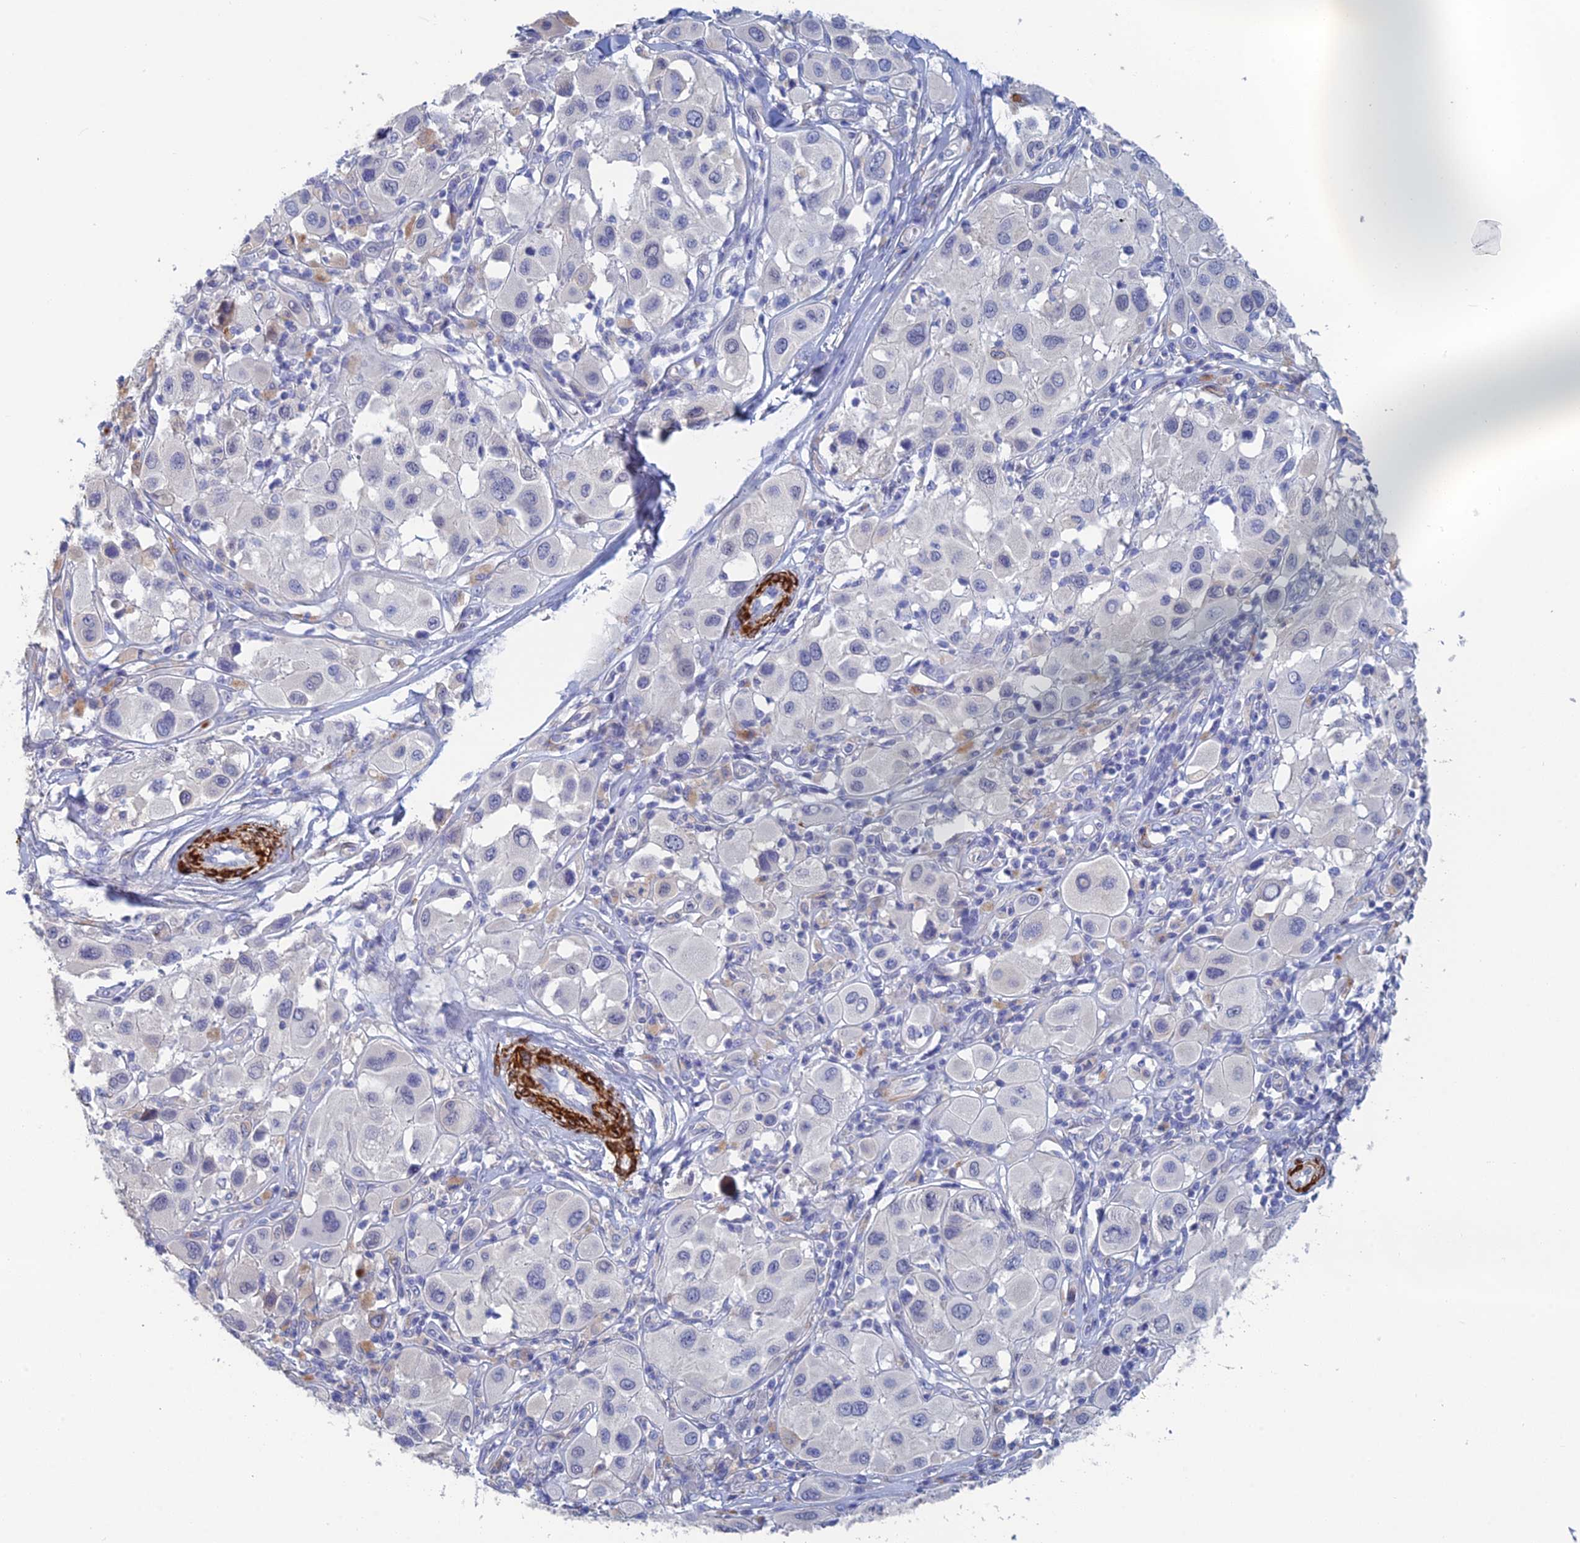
{"staining": {"intensity": "negative", "quantity": "none", "location": "none"}, "tissue": "melanoma", "cell_type": "Tumor cells", "image_type": "cancer", "snomed": [{"axis": "morphology", "description": "Malignant melanoma, Metastatic site"}, {"axis": "topography", "description": "Skin"}], "caption": "A high-resolution photomicrograph shows immunohistochemistry (IHC) staining of malignant melanoma (metastatic site), which exhibits no significant staining in tumor cells.", "gene": "PCDHA8", "patient": {"sex": "male", "age": 41}}